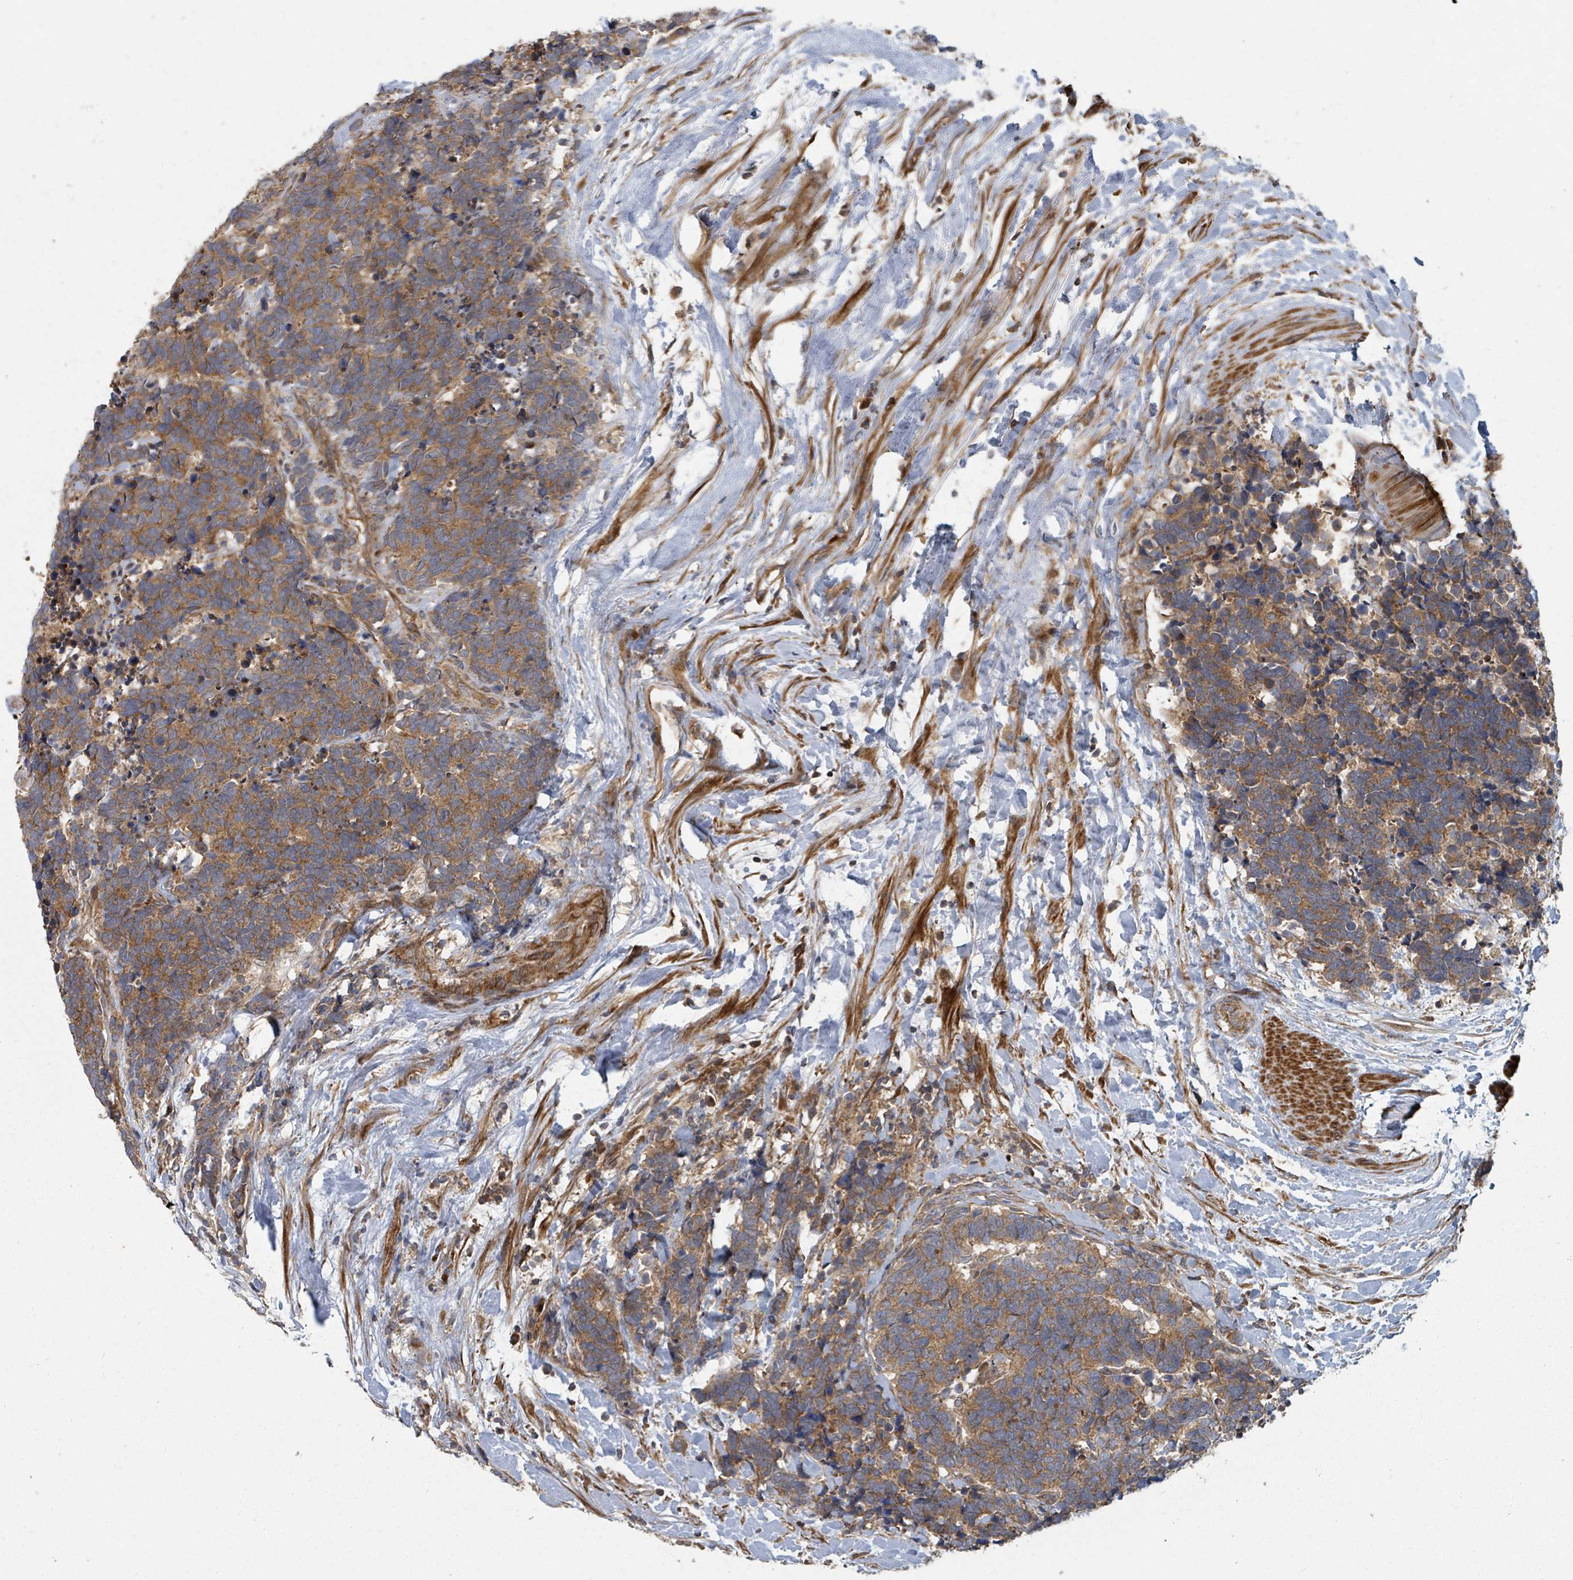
{"staining": {"intensity": "moderate", "quantity": ">75%", "location": "cytoplasmic/membranous"}, "tissue": "carcinoid", "cell_type": "Tumor cells", "image_type": "cancer", "snomed": [{"axis": "morphology", "description": "Carcinoma, NOS"}, {"axis": "morphology", "description": "Carcinoid, malignant, NOS"}, {"axis": "topography", "description": "Prostate"}], "caption": "Immunohistochemical staining of human carcinoid exhibits moderate cytoplasmic/membranous protein expression in approximately >75% of tumor cells.", "gene": "DPM1", "patient": {"sex": "male", "age": 57}}